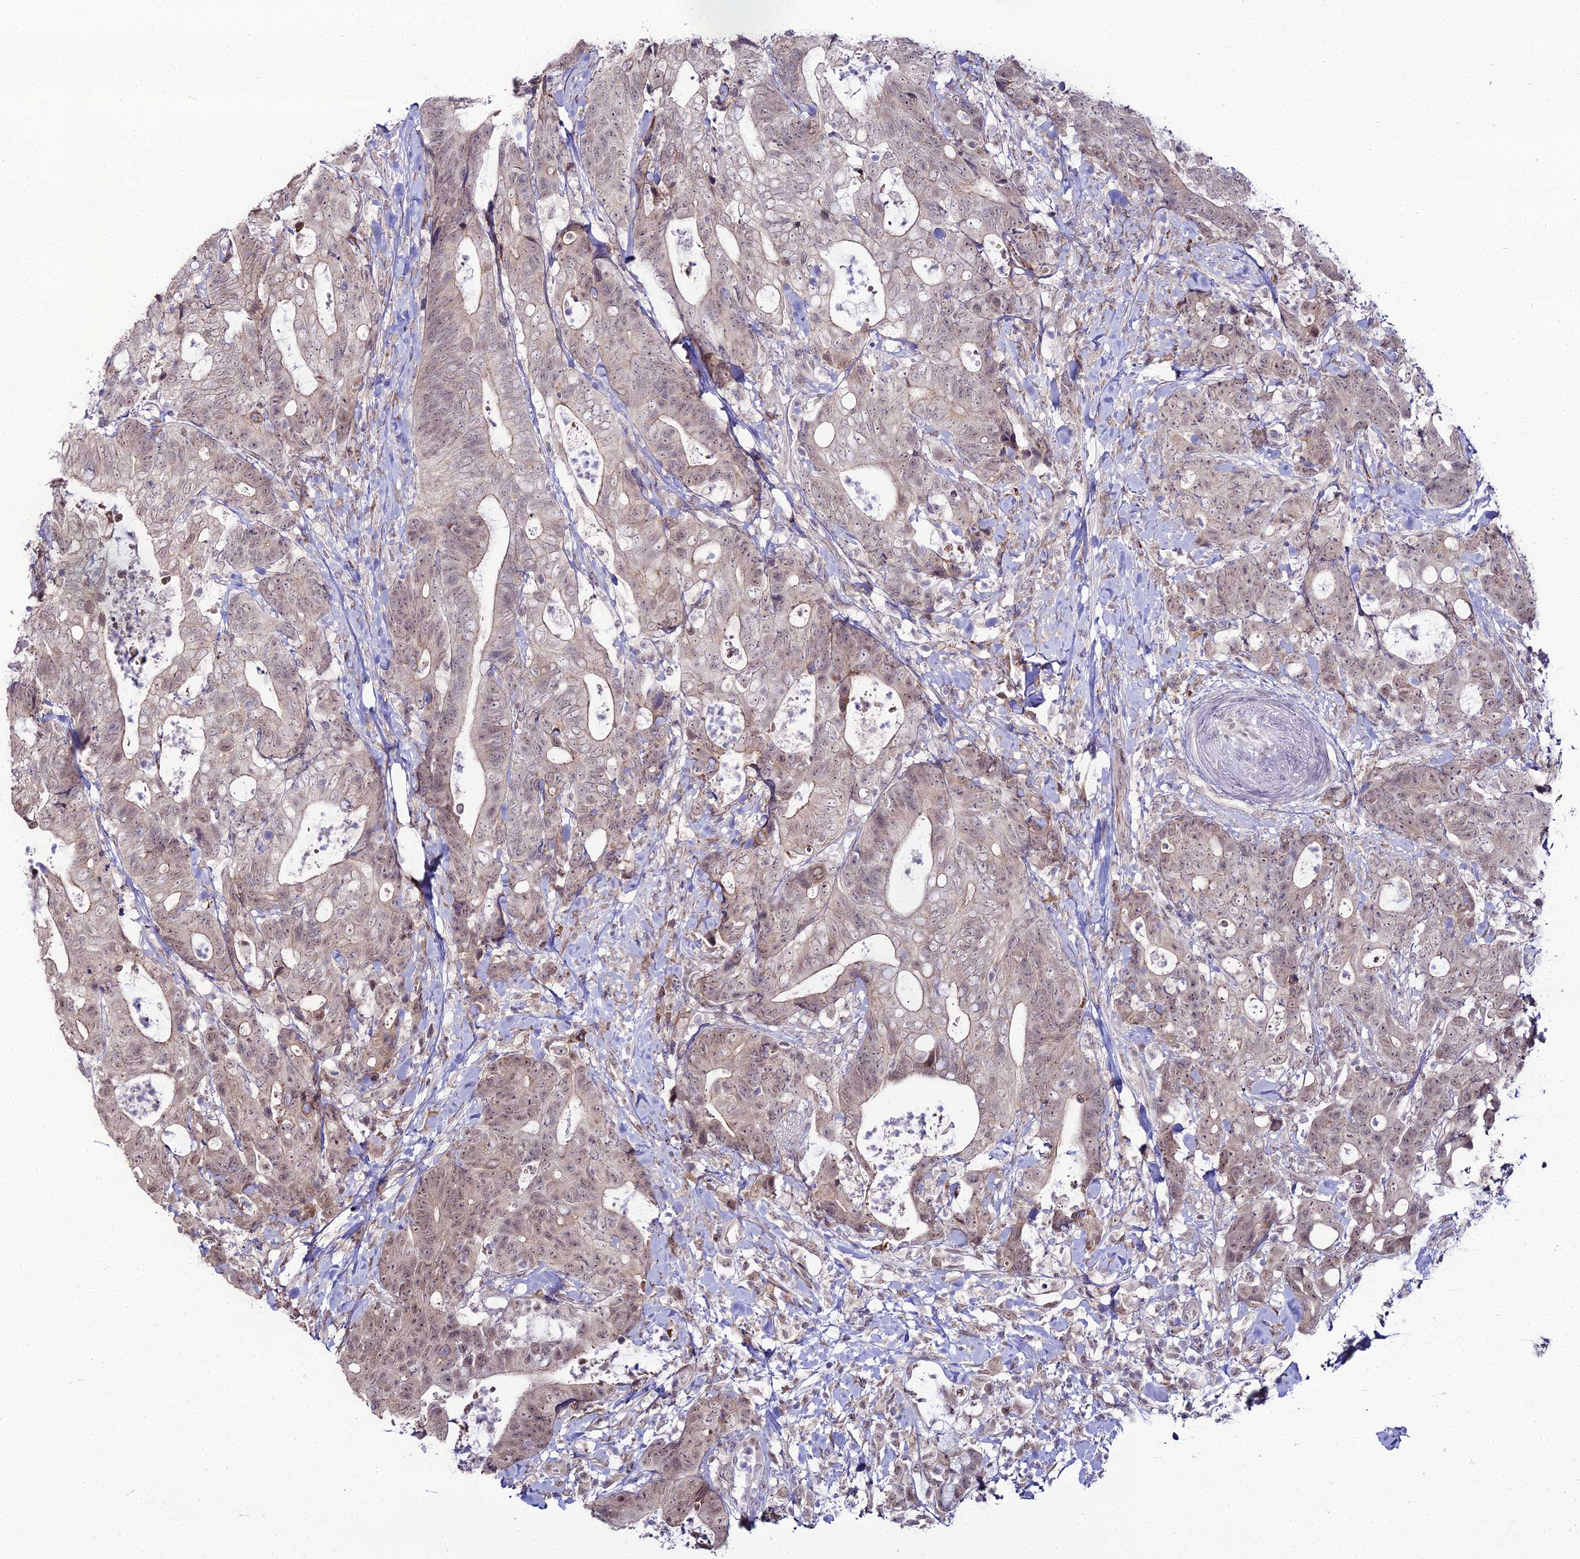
{"staining": {"intensity": "weak", "quantity": ">75%", "location": "nuclear"}, "tissue": "colorectal cancer", "cell_type": "Tumor cells", "image_type": "cancer", "snomed": [{"axis": "morphology", "description": "Adenocarcinoma, NOS"}, {"axis": "topography", "description": "Colon"}], "caption": "Protein expression analysis of colorectal cancer (adenocarcinoma) reveals weak nuclear positivity in approximately >75% of tumor cells.", "gene": "TROAP", "patient": {"sex": "female", "age": 82}}